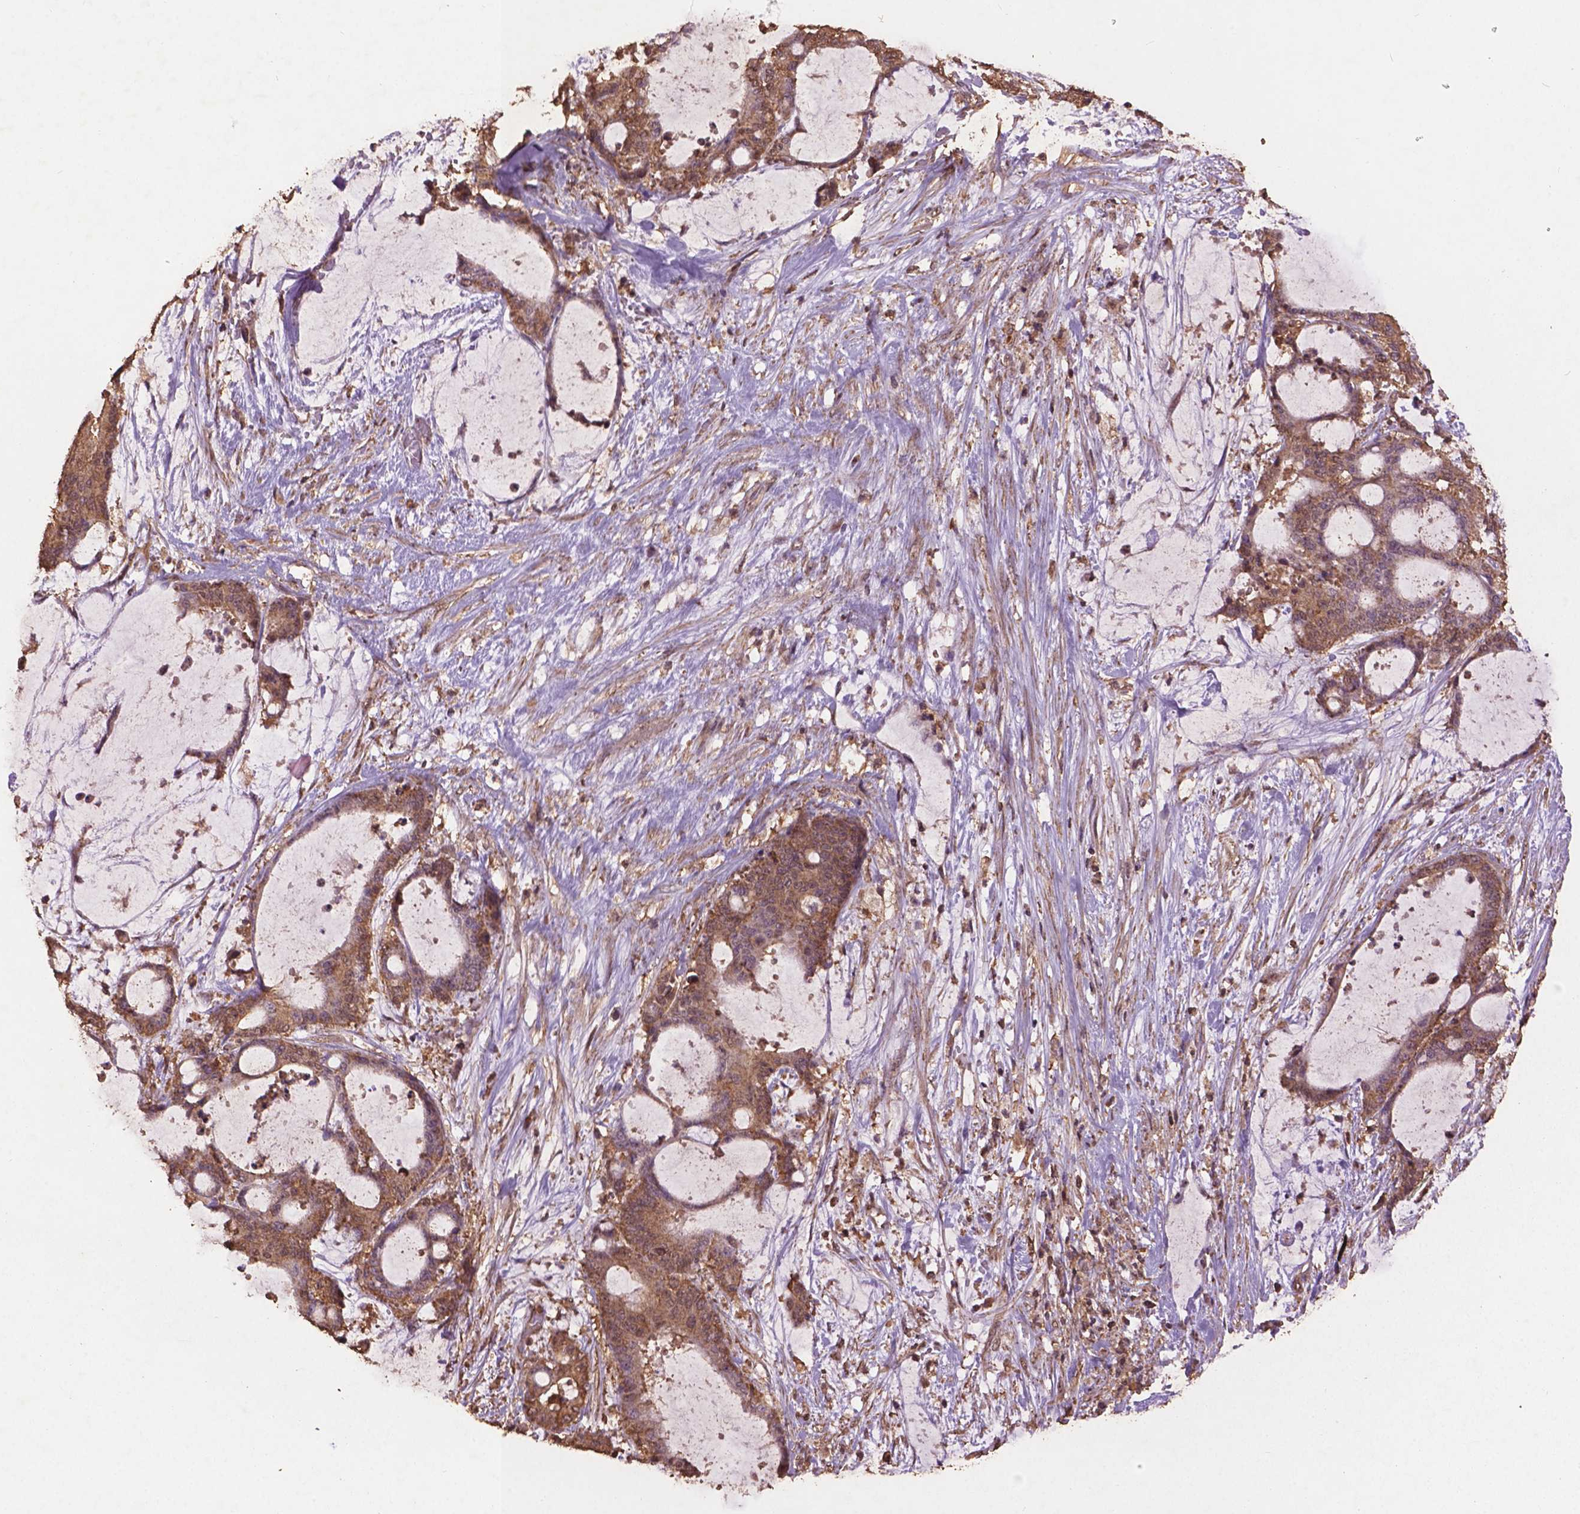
{"staining": {"intensity": "weak", "quantity": ">75%", "location": "cytoplasmic/membranous"}, "tissue": "liver cancer", "cell_type": "Tumor cells", "image_type": "cancer", "snomed": [{"axis": "morphology", "description": "Normal tissue, NOS"}, {"axis": "morphology", "description": "Cholangiocarcinoma"}, {"axis": "topography", "description": "Liver"}, {"axis": "topography", "description": "Peripheral nerve tissue"}], "caption": "Tumor cells exhibit low levels of weak cytoplasmic/membranous staining in about >75% of cells in human liver cholangiocarcinoma.", "gene": "BABAM1", "patient": {"sex": "female", "age": 73}}